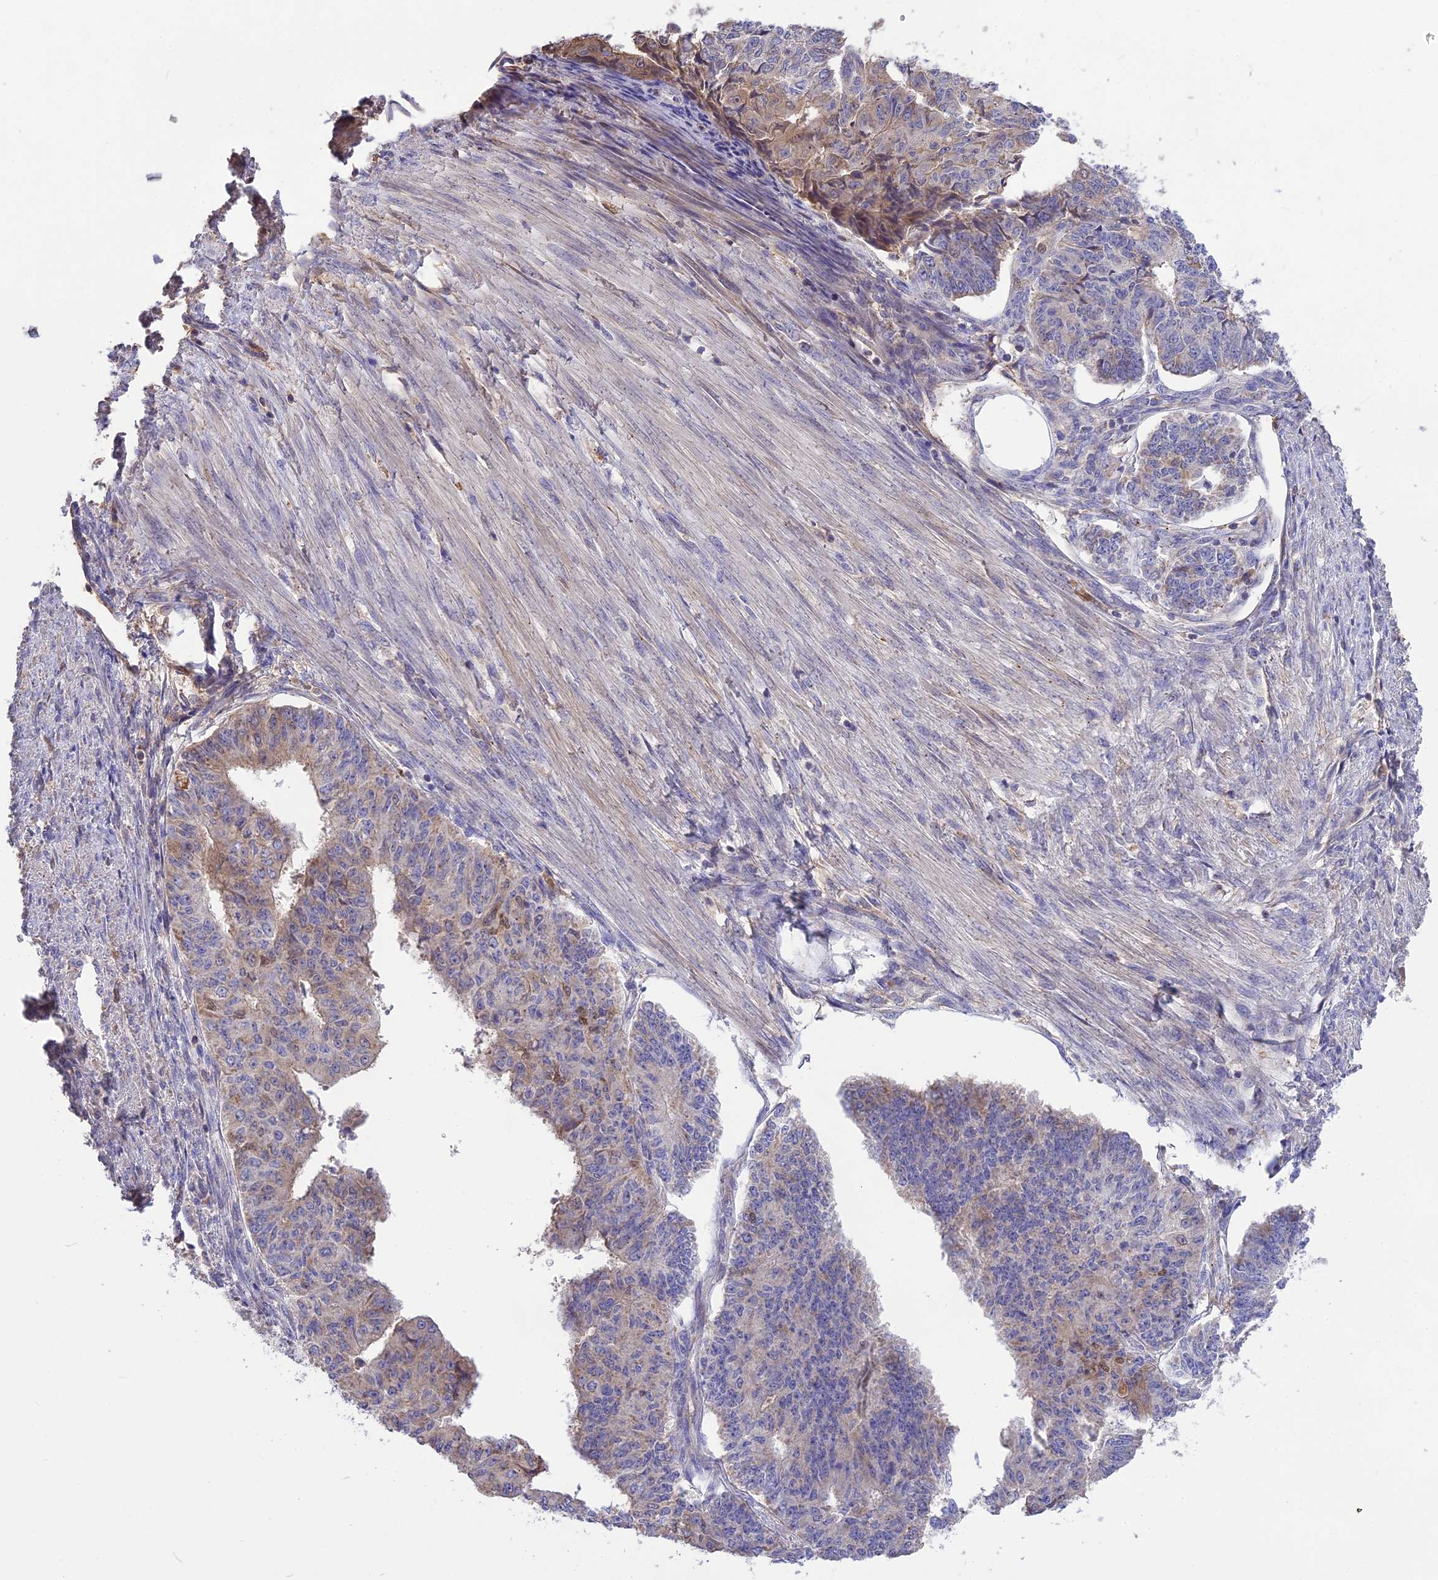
{"staining": {"intensity": "negative", "quantity": "none", "location": "none"}, "tissue": "endometrial cancer", "cell_type": "Tumor cells", "image_type": "cancer", "snomed": [{"axis": "morphology", "description": "Adenocarcinoma, NOS"}, {"axis": "topography", "description": "Endometrium"}], "caption": "The histopathology image displays no significant expression in tumor cells of endometrial cancer (adenocarcinoma).", "gene": "NUDT8", "patient": {"sex": "female", "age": 32}}